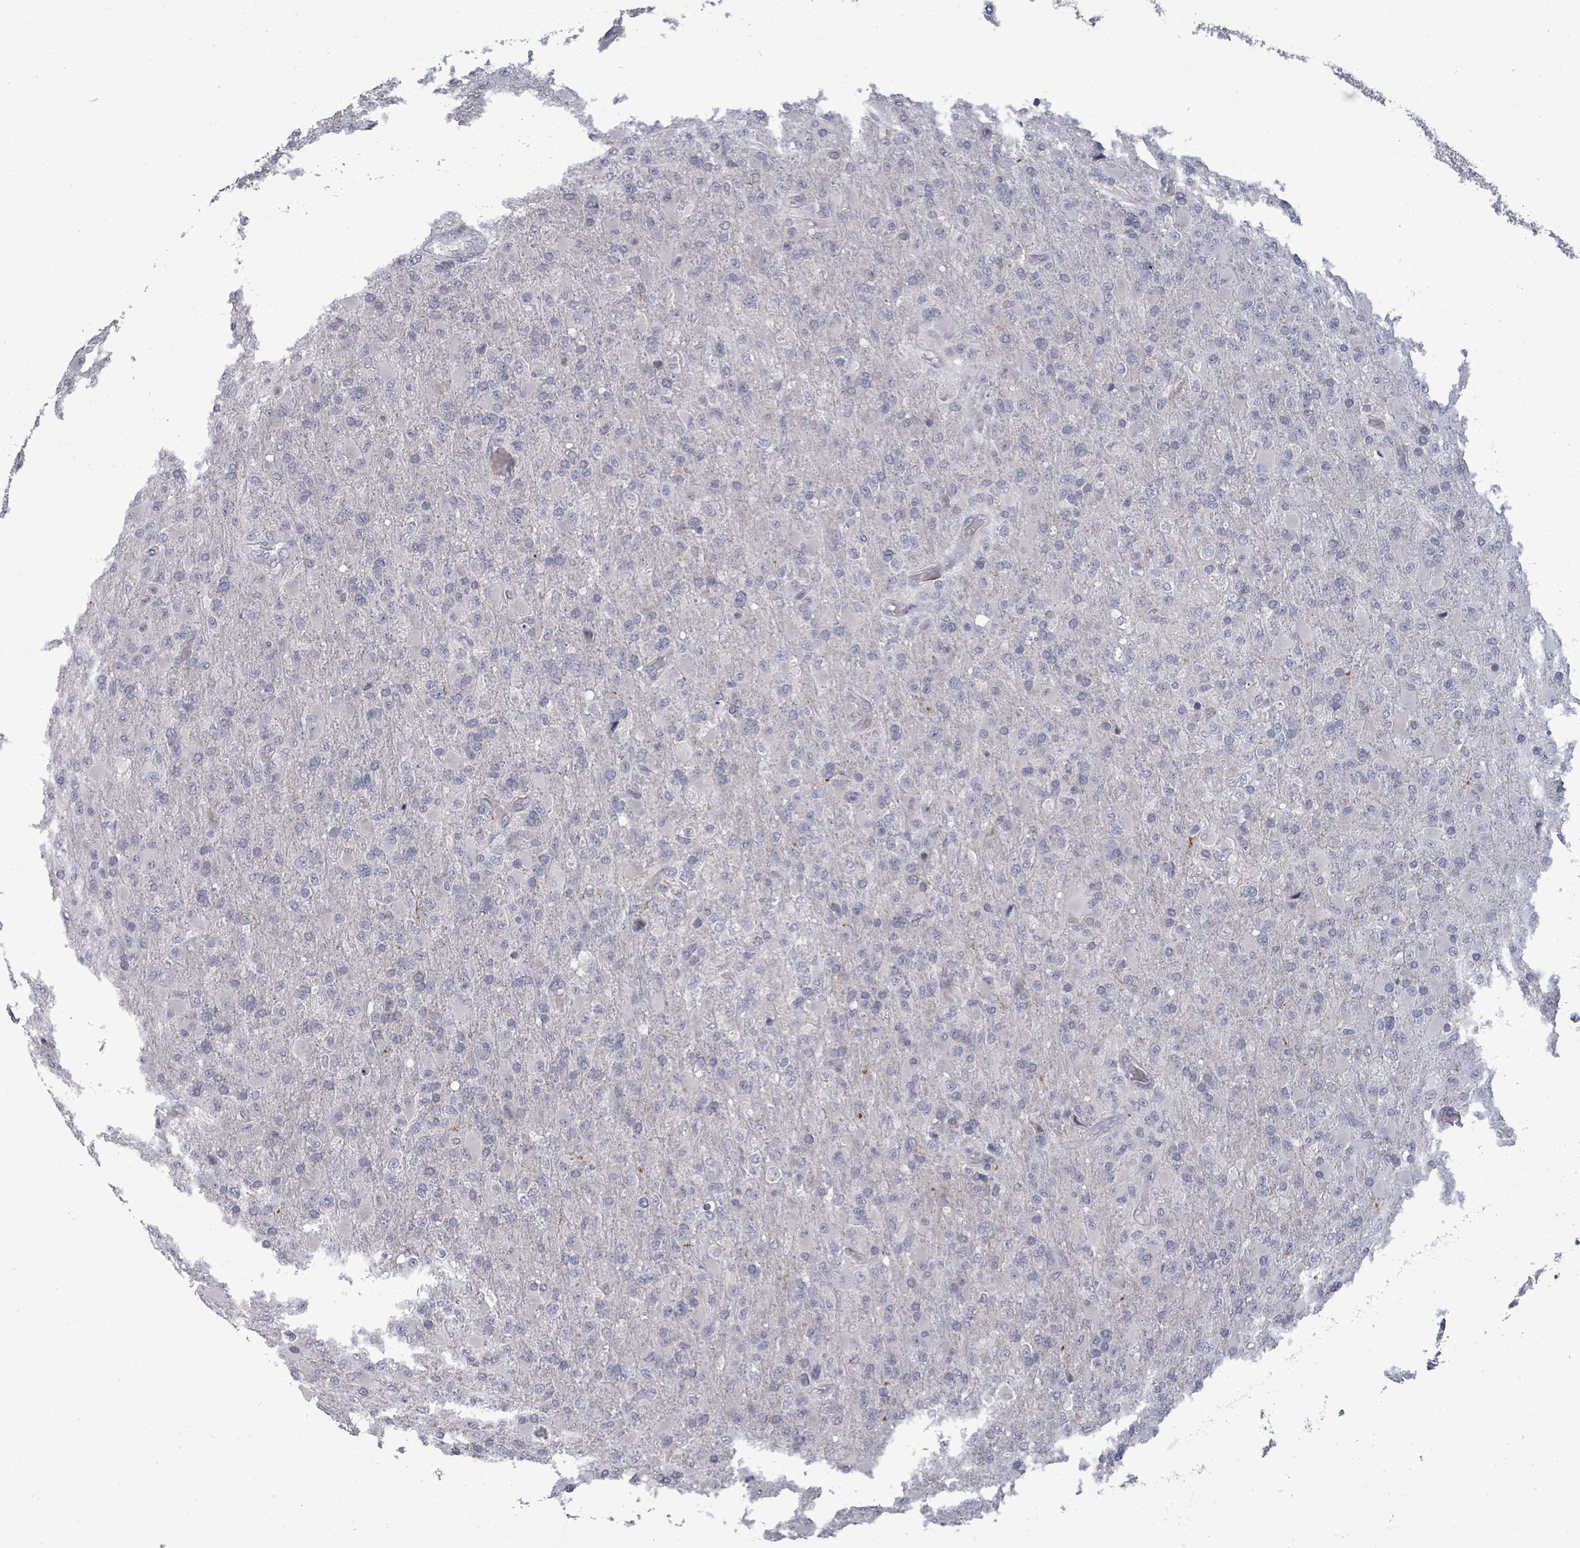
{"staining": {"intensity": "negative", "quantity": "none", "location": "none"}, "tissue": "glioma", "cell_type": "Tumor cells", "image_type": "cancer", "snomed": [{"axis": "morphology", "description": "Glioma, malignant, Low grade"}, {"axis": "topography", "description": "Brain"}], "caption": "Immunohistochemistry of human malignant glioma (low-grade) shows no expression in tumor cells.", "gene": "PTPN20", "patient": {"sex": "male", "age": 65}}